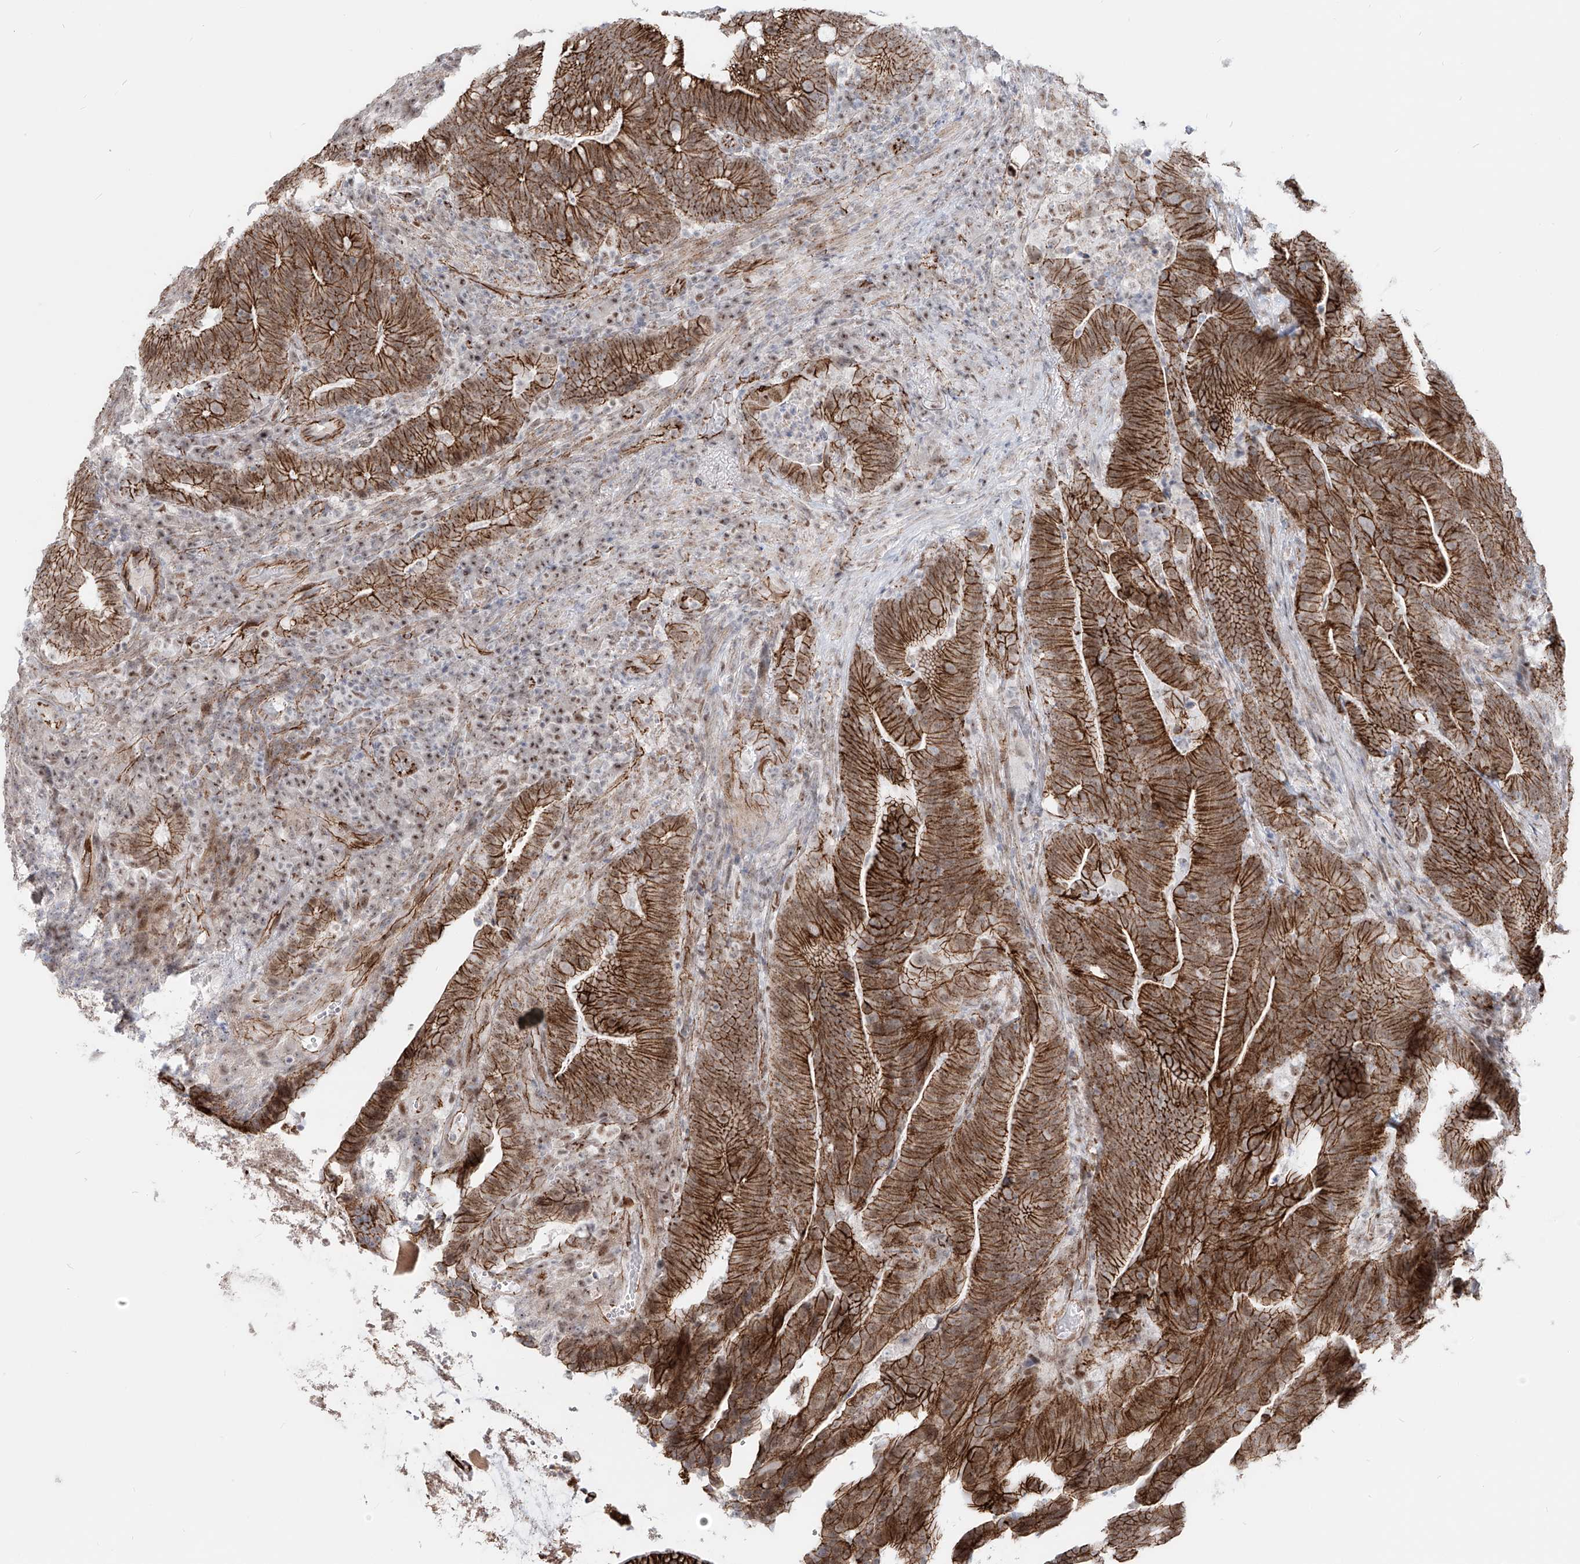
{"staining": {"intensity": "strong", "quantity": ">75%", "location": "cytoplasmic/membranous"}, "tissue": "colorectal cancer", "cell_type": "Tumor cells", "image_type": "cancer", "snomed": [{"axis": "morphology", "description": "Adenocarcinoma, NOS"}, {"axis": "topography", "description": "Colon"}], "caption": "Immunohistochemistry (IHC) of human colorectal cancer displays high levels of strong cytoplasmic/membranous expression in approximately >75% of tumor cells.", "gene": "ZNF710", "patient": {"sex": "female", "age": 66}}